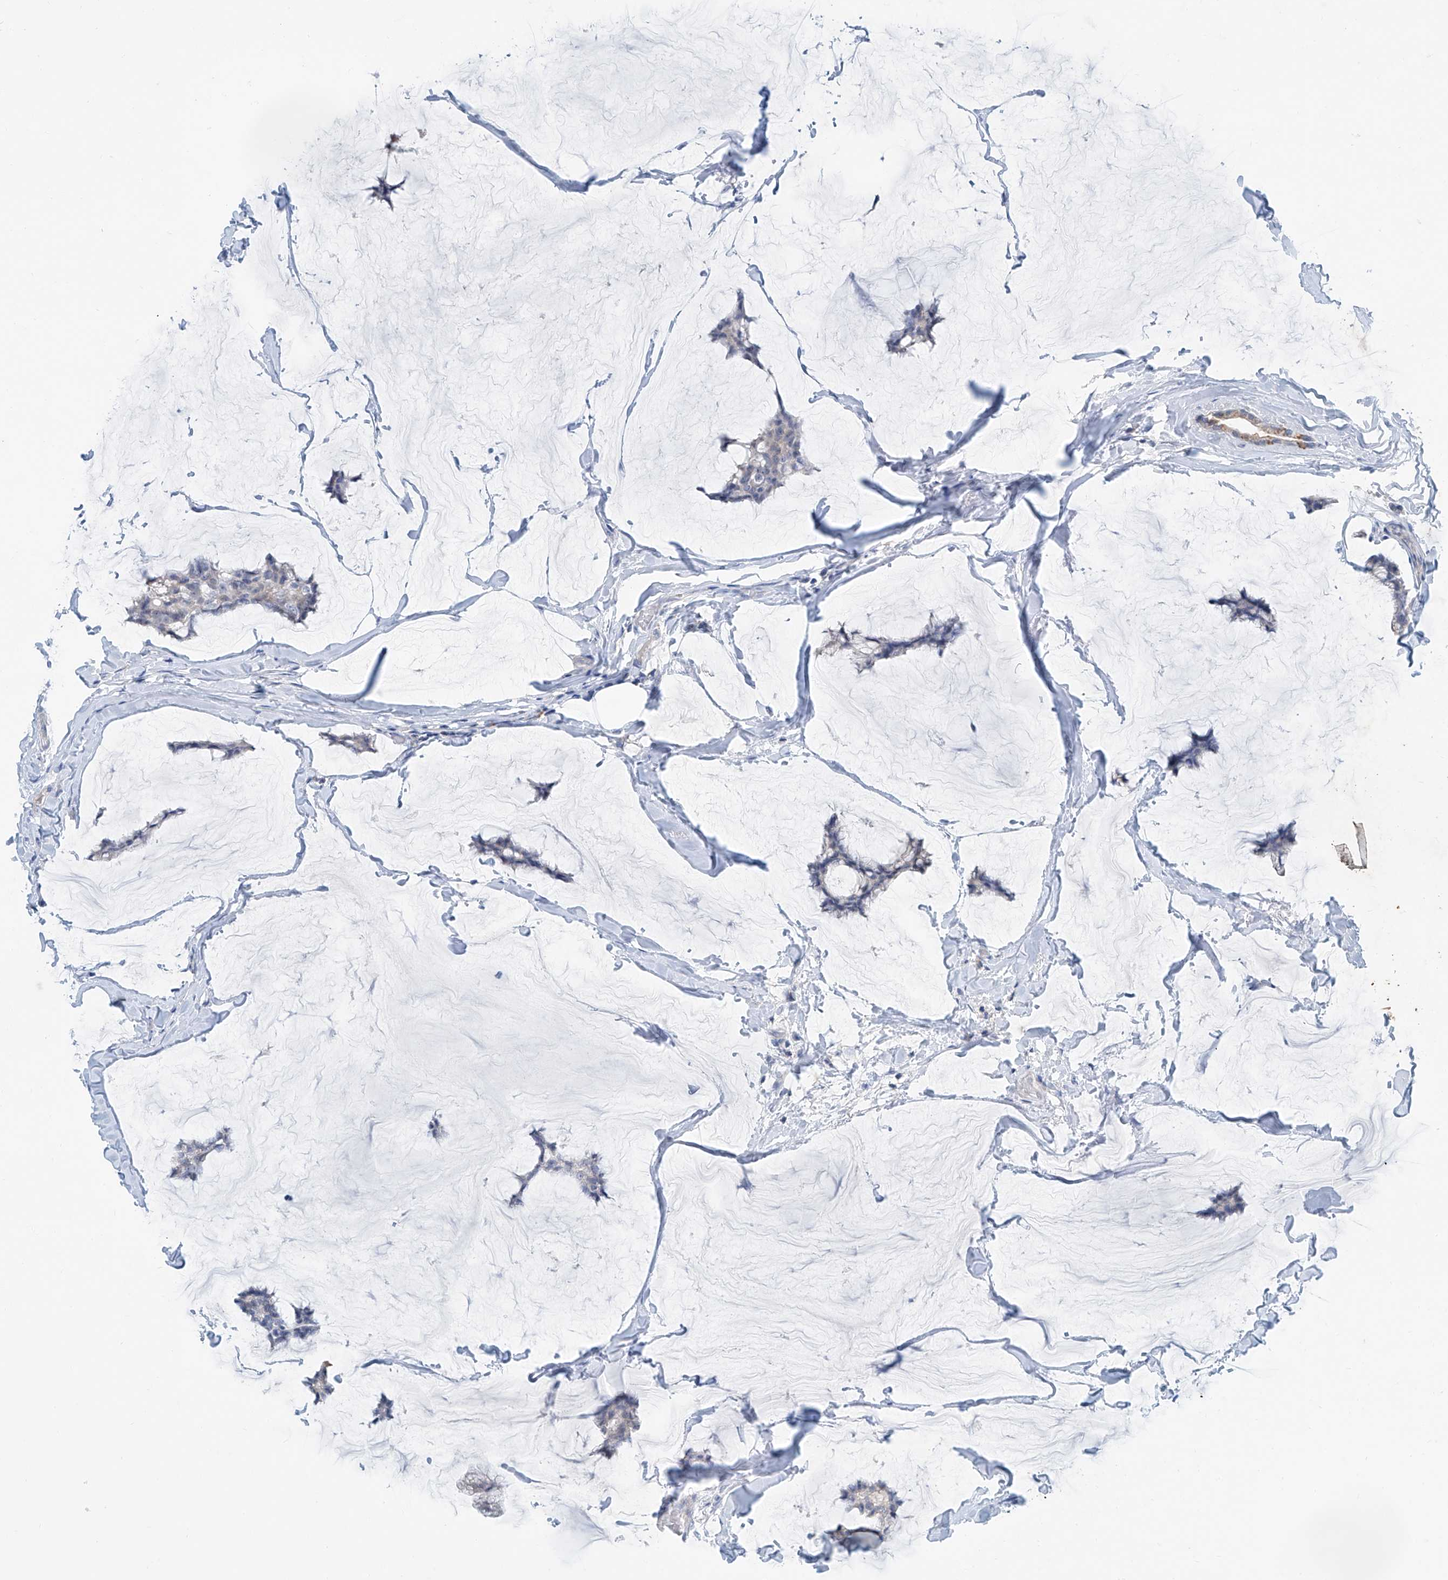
{"staining": {"intensity": "negative", "quantity": "none", "location": "none"}, "tissue": "breast cancer", "cell_type": "Tumor cells", "image_type": "cancer", "snomed": [{"axis": "morphology", "description": "Duct carcinoma"}, {"axis": "topography", "description": "Breast"}], "caption": "Tumor cells are negative for protein expression in human breast cancer.", "gene": "ANKRD34A", "patient": {"sex": "female", "age": 93}}